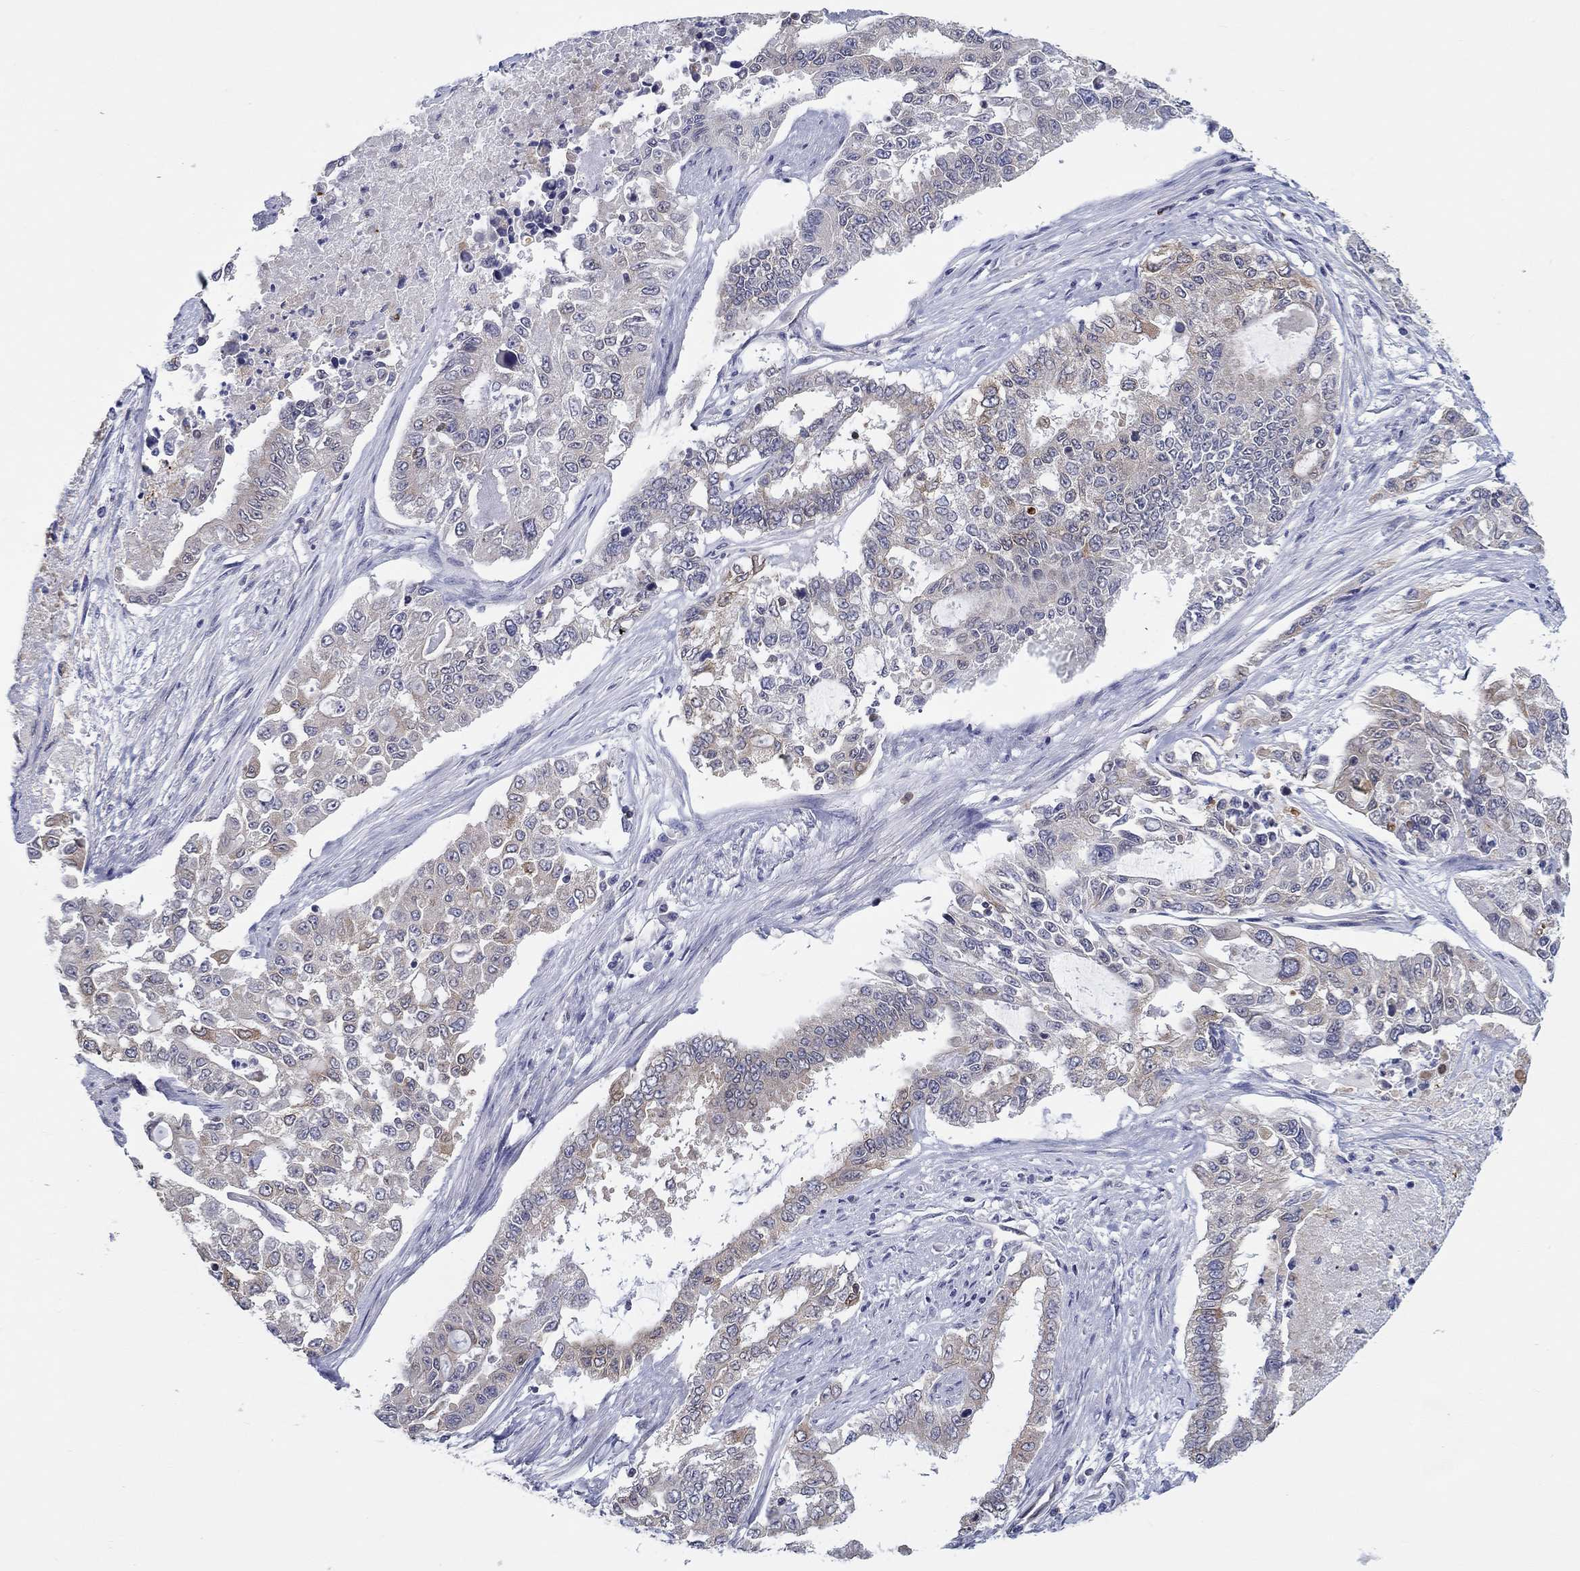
{"staining": {"intensity": "weak", "quantity": "25%-75%", "location": "cytoplasmic/membranous"}, "tissue": "endometrial cancer", "cell_type": "Tumor cells", "image_type": "cancer", "snomed": [{"axis": "morphology", "description": "Adenocarcinoma, NOS"}, {"axis": "topography", "description": "Uterus"}], "caption": "A brown stain highlights weak cytoplasmic/membranous positivity of a protein in human adenocarcinoma (endometrial) tumor cells. The staining is performed using DAB (3,3'-diaminobenzidine) brown chromogen to label protein expression. The nuclei are counter-stained blue using hematoxylin.", "gene": "ERMP1", "patient": {"sex": "female", "age": 59}}